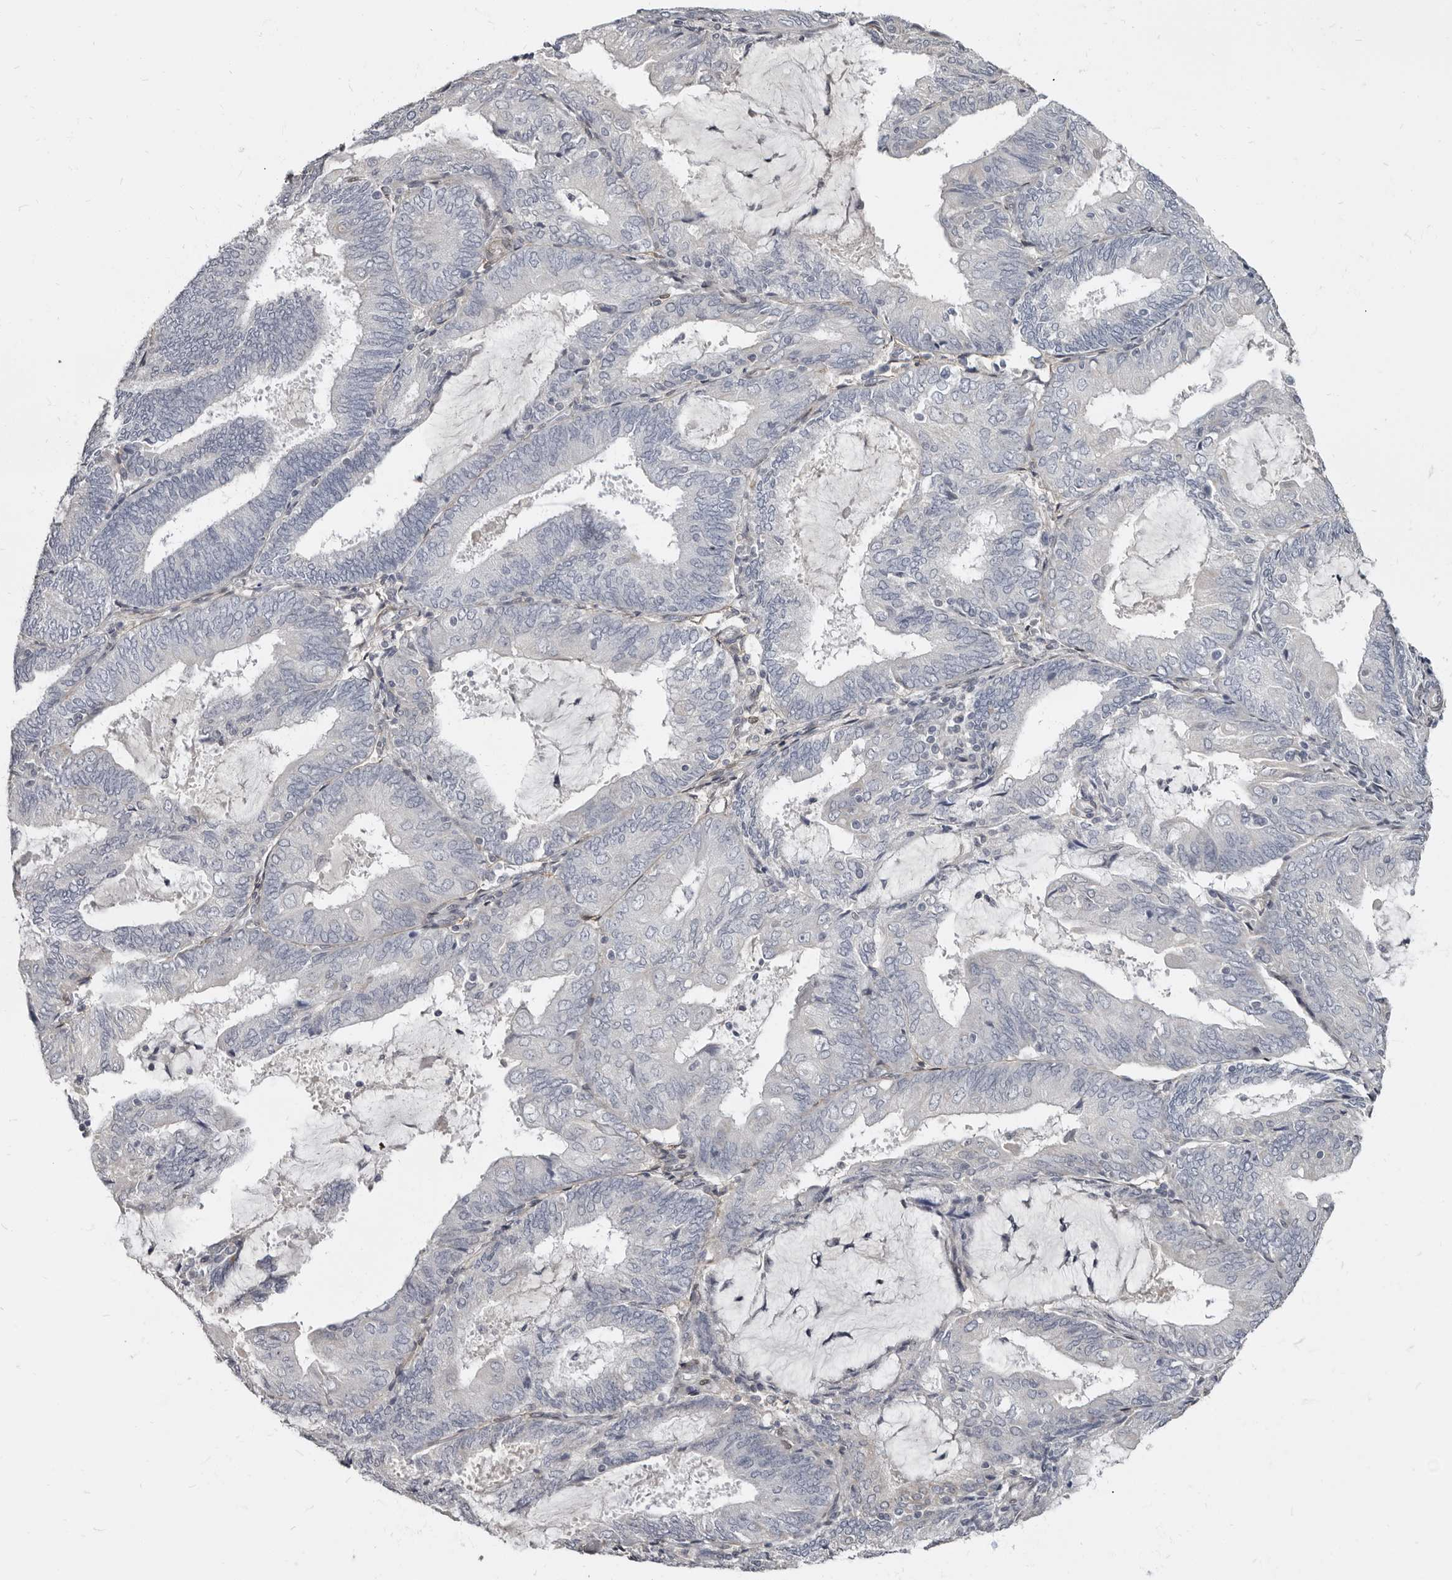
{"staining": {"intensity": "negative", "quantity": "none", "location": "none"}, "tissue": "endometrial cancer", "cell_type": "Tumor cells", "image_type": "cancer", "snomed": [{"axis": "morphology", "description": "Adenocarcinoma, NOS"}, {"axis": "topography", "description": "Endometrium"}], "caption": "This is an immunohistochemistry (IHC) image of human endometrial cancer. There is no expression in tumor cells.", "gene": "MRGPRF", "patient": {"sex": "female", "age": 81}}